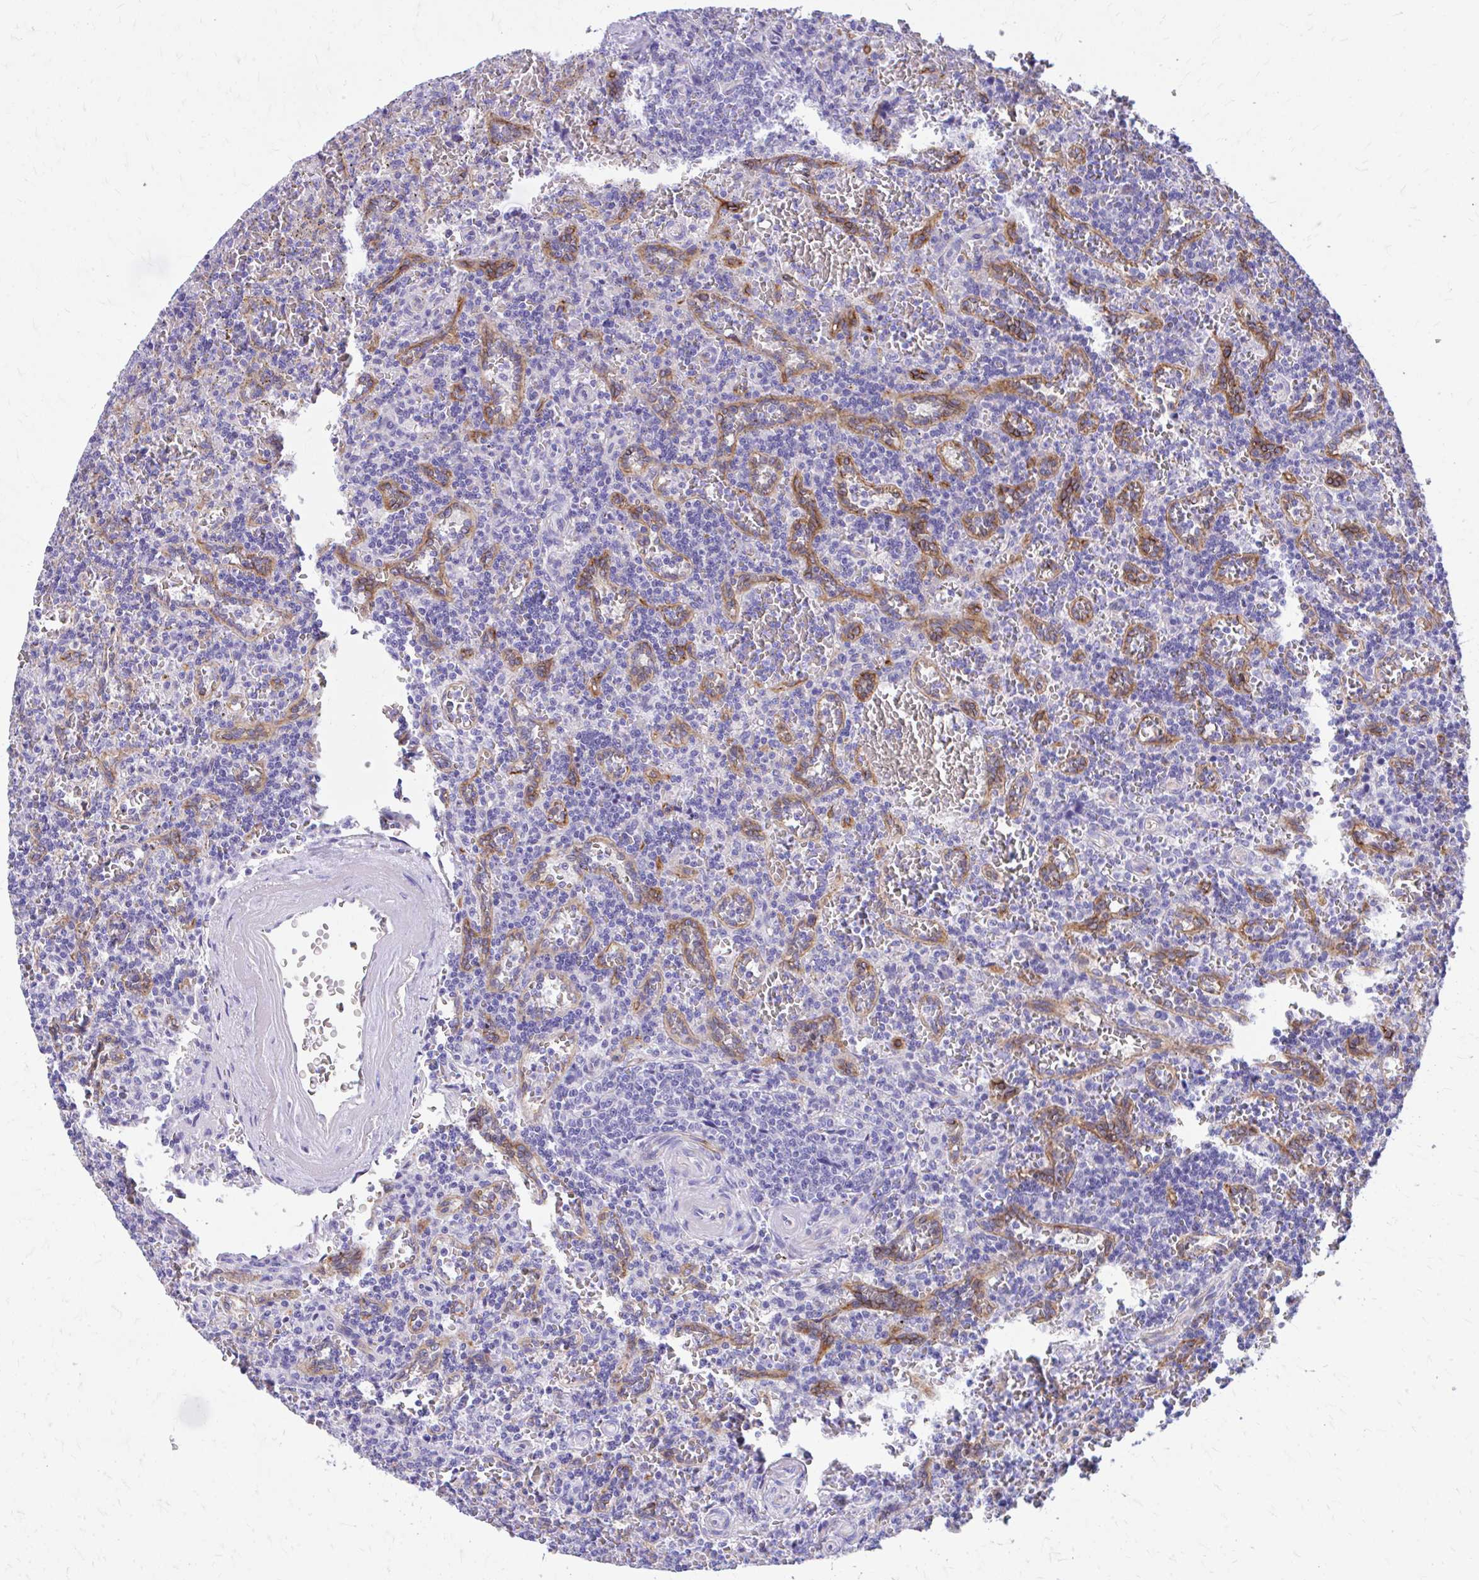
{"staining": {"intensity": "negative", "quantity": "none", "location": "none"}, "tissue": "lymphoma", "cell_type": "Tumor cells", "image_type": "cancer", "snomed": [{"axis": "morphology", "description": "Malignant lymphoma, non-Hodgkin's type, Low grade"}, {"axis": "topography", "description": "Spleen"}], "caption": "High power microscopy image of an immunohistochemistry micrograph of low-grade malignant lymphoma, non-Hodgkin's type, revealing no significant staining in tumor cells.", "gene": "KRIT1", "patient": {"sex": "male", "age": 73}}